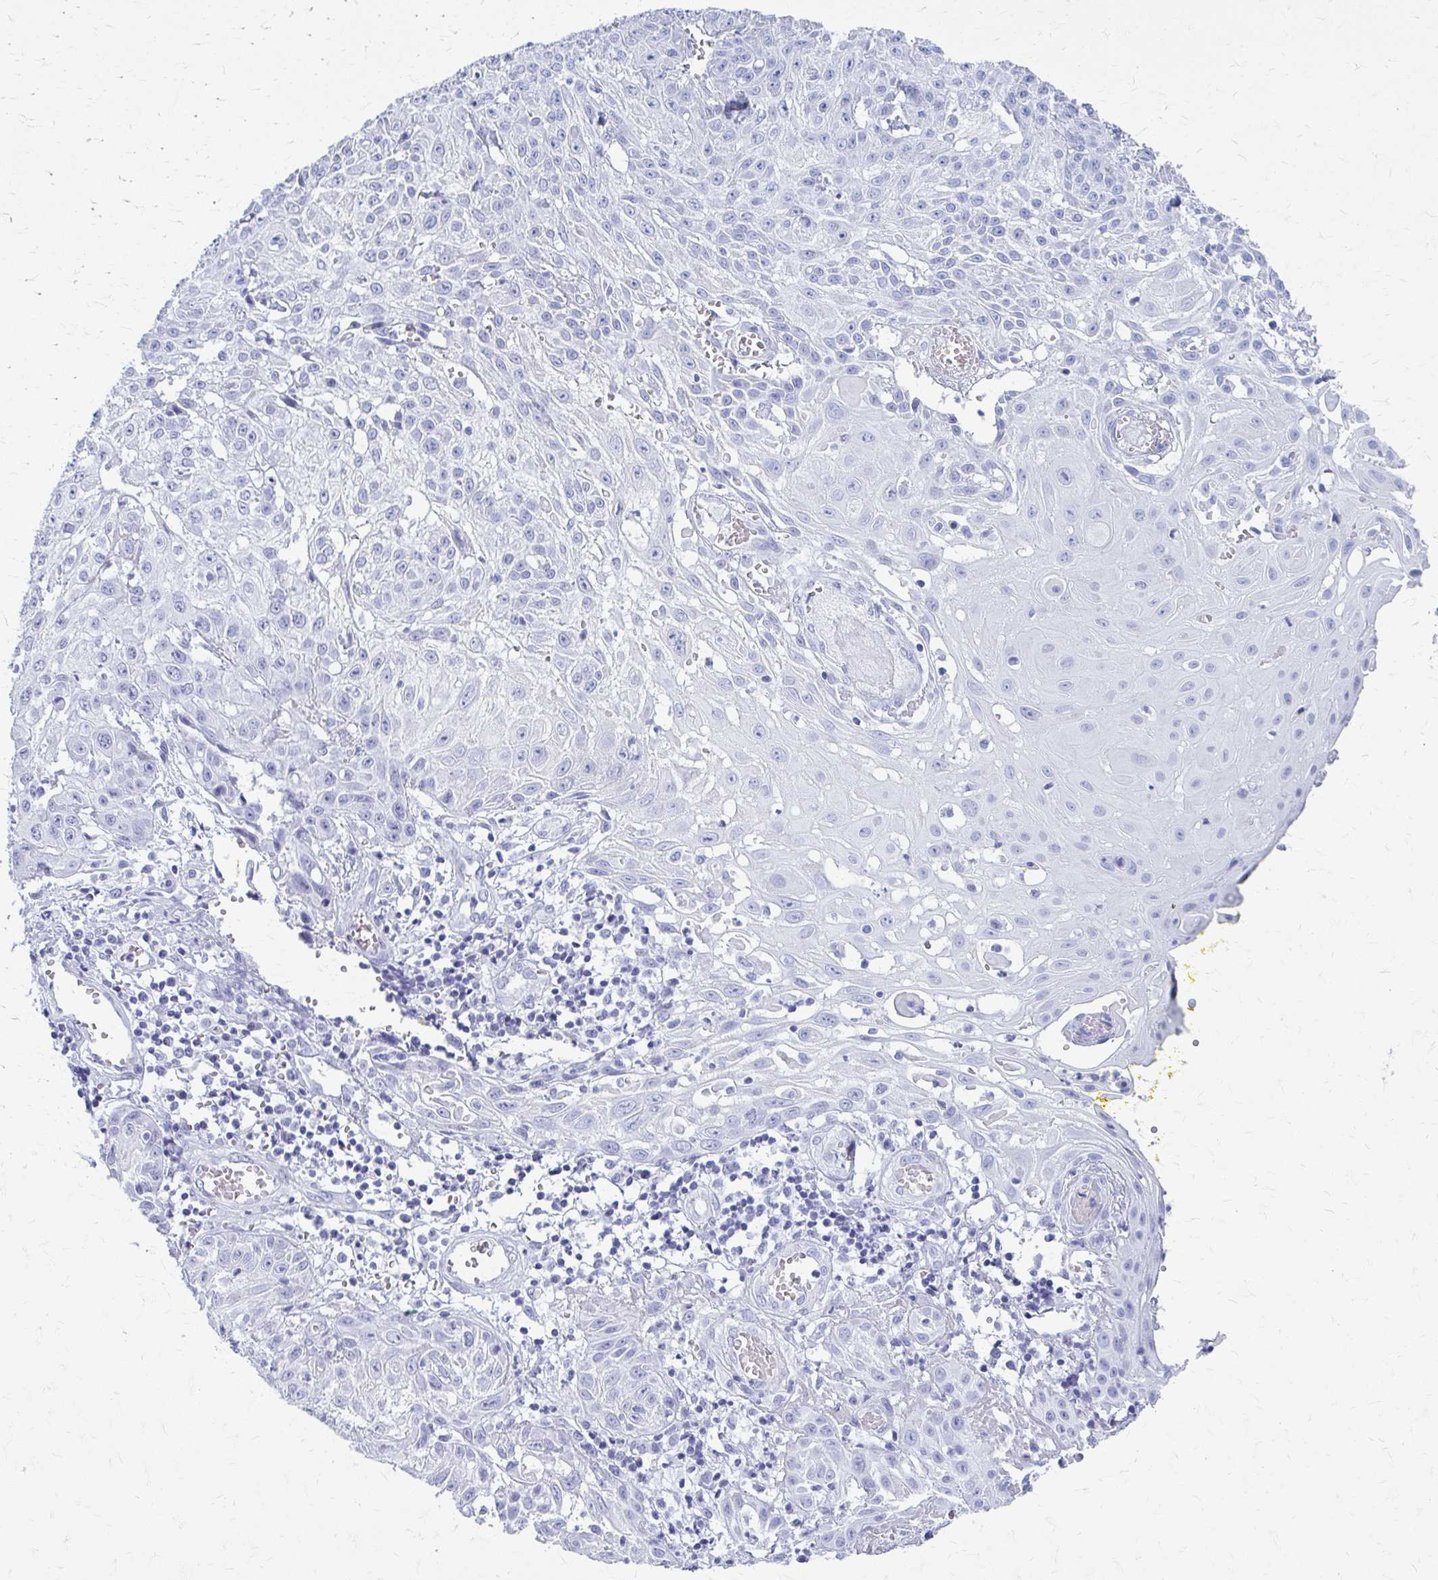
{"staining": {"intensity": "negative", "quantity": "none", "location": "none"}, "tissue": "skin cancer", "cell_type": "Tumor cells", "image_type": "cancer", "snomed": [{"axis": "morphology", "description": "Squamous cell carcinoma, NOS"}, {"axis": "topography", "description": "Skin"}, {"axis": "topography", "description": "Vulva"}], "caption": "High power microscopy histopathology image of an immunohistochemistry (IHC) photomicrograph of squamous cell carcinoma (skin), revealing no significant staining in tumor cells.", "gene": "CELF5", "patient": {"sex": "female", "age": 71}}